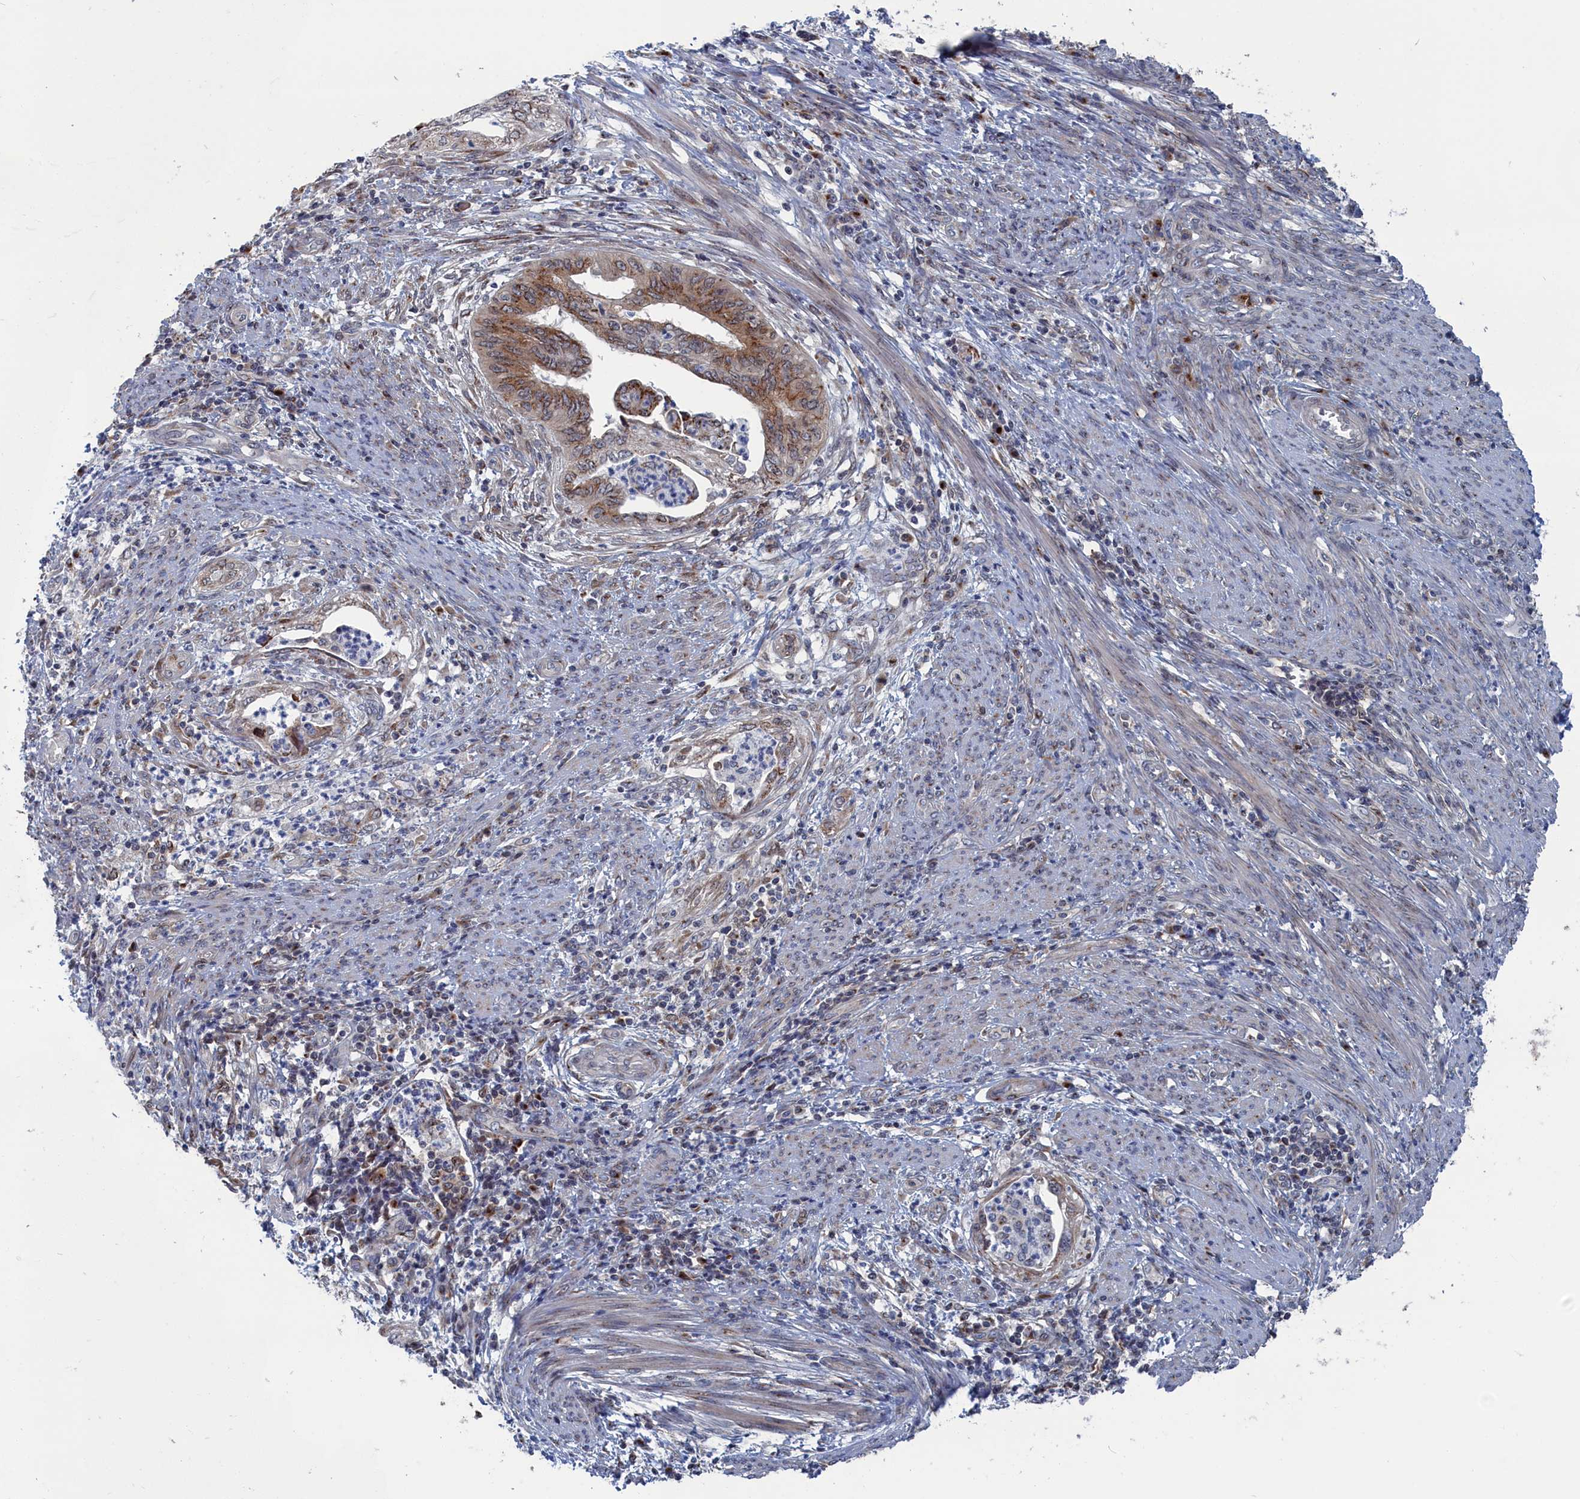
{"staining": {"intensity": "moderate", "quantity": ">75%", "location": "cytoplasmic/membranous"}, "tissue": "endometrial cancer", "cell_type": "Tumor cells", "image_type": "cancer", "snomed": [{"axis": "morphology", "description": "Adenocarcinoma, NOS"}, {"axis": "topography", "description": "Endometrium"}], "caption": "Human endometrial adenocarcinoma stained with a brown dye displays moderate cytoplasmic/membranous positive staining in approximately >75% of tumor cells.", "gene": "IRX1", "patient": {"sex": "female", "age": 68}}